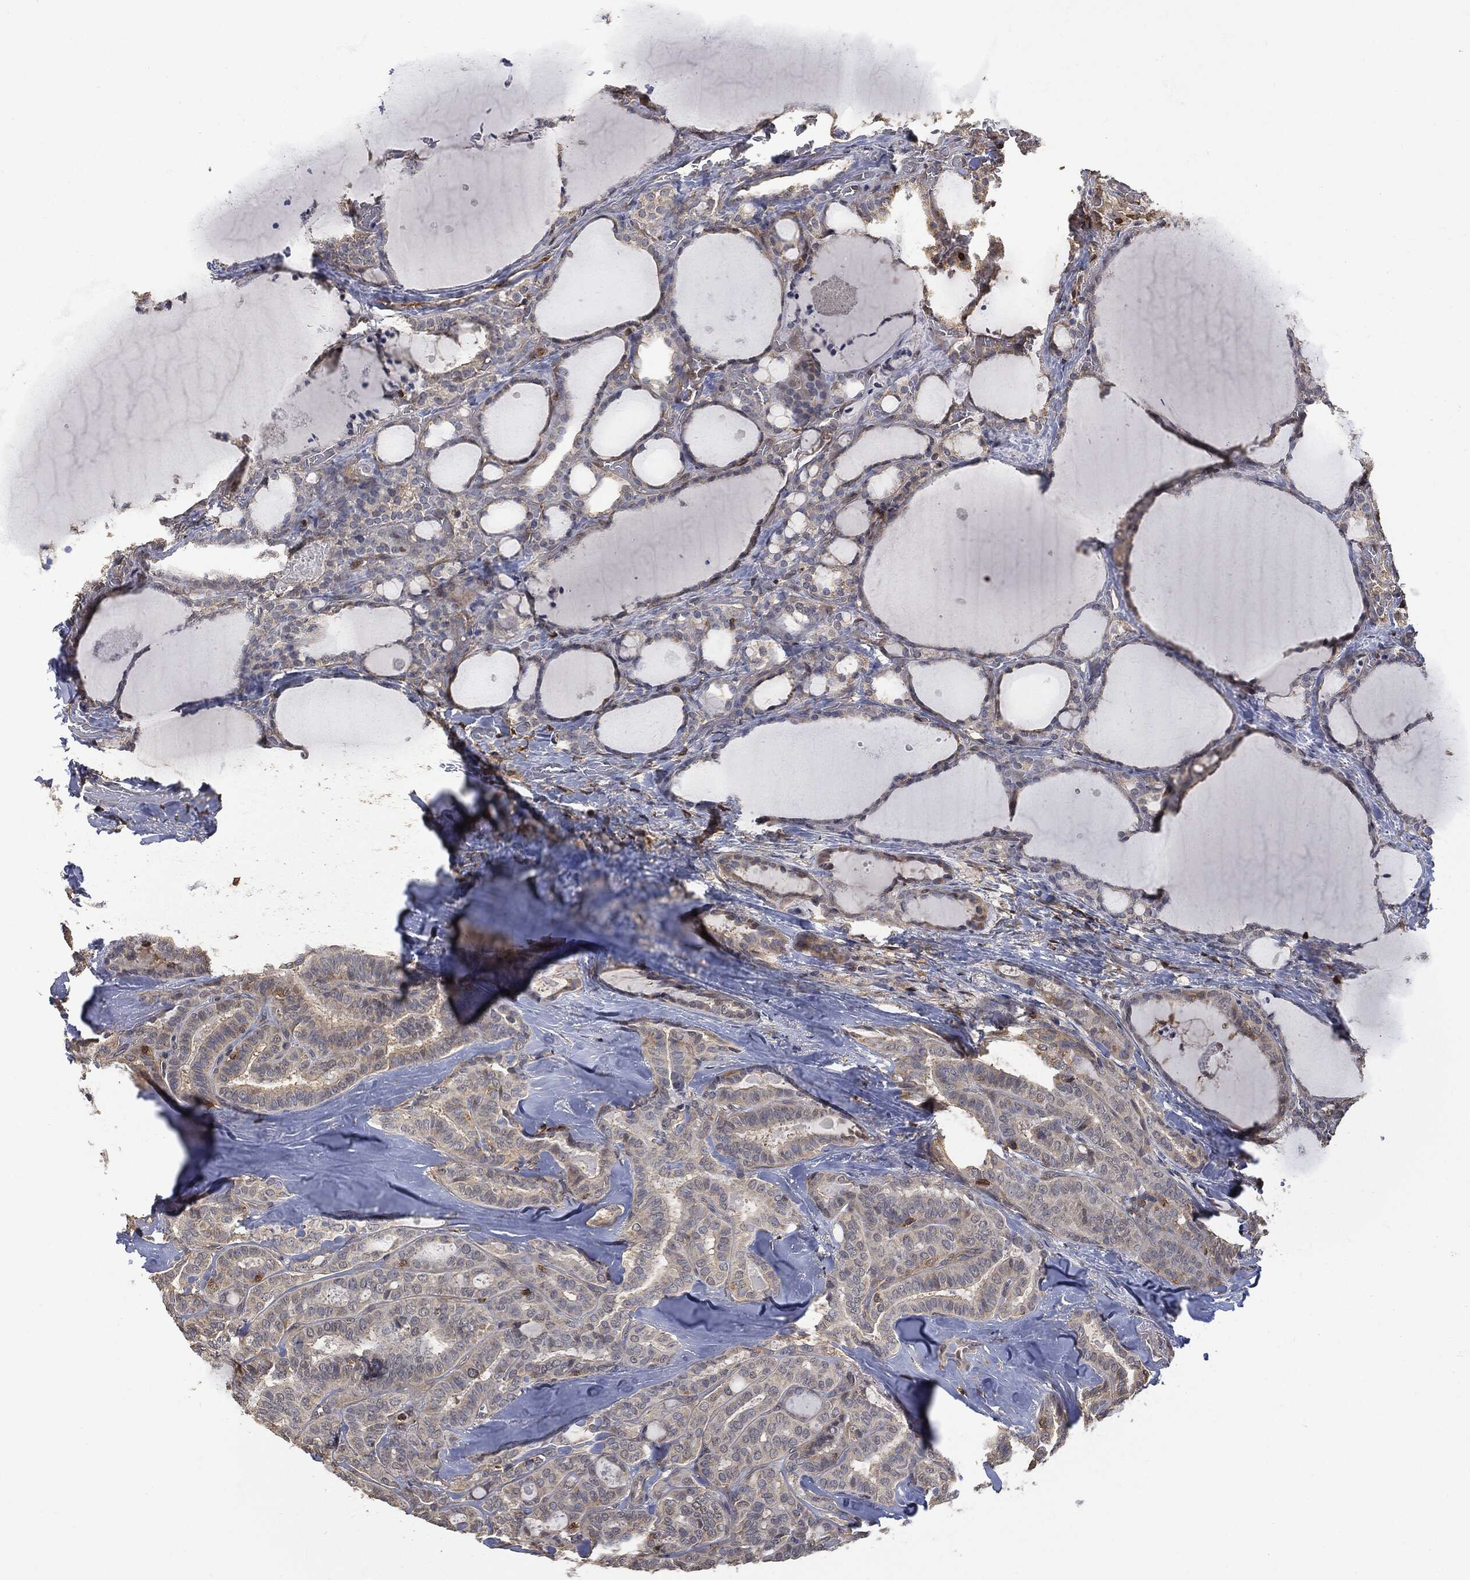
{"staining": {"intensity": "moderate", "quantity": "25%-75%", "location": "cytoplasmic/membranous"}, "tissue": "thyroid cancer", "cell_type": "Tumor cells", "image_type": "cancer", "snomed": [{"axis": "morphology", "description": "Papillary adenocarcinoma, NOS"}, {"axis": "topography", "description": "Thyroid gland"}], "caption": "Protein staining shows moderate cytoplasmic/membranous expression in about 25%-75% of tumor cells in papillary adenocarcinoma (thyroid). (Stains: DAB (3,3'-diaminobenzidine) in brown, nuclei in blue, Microscopy: brightfield microscopy at high magnification).", "gene": "PSMB10", "patient": {"sex": "female", "age": 39}}